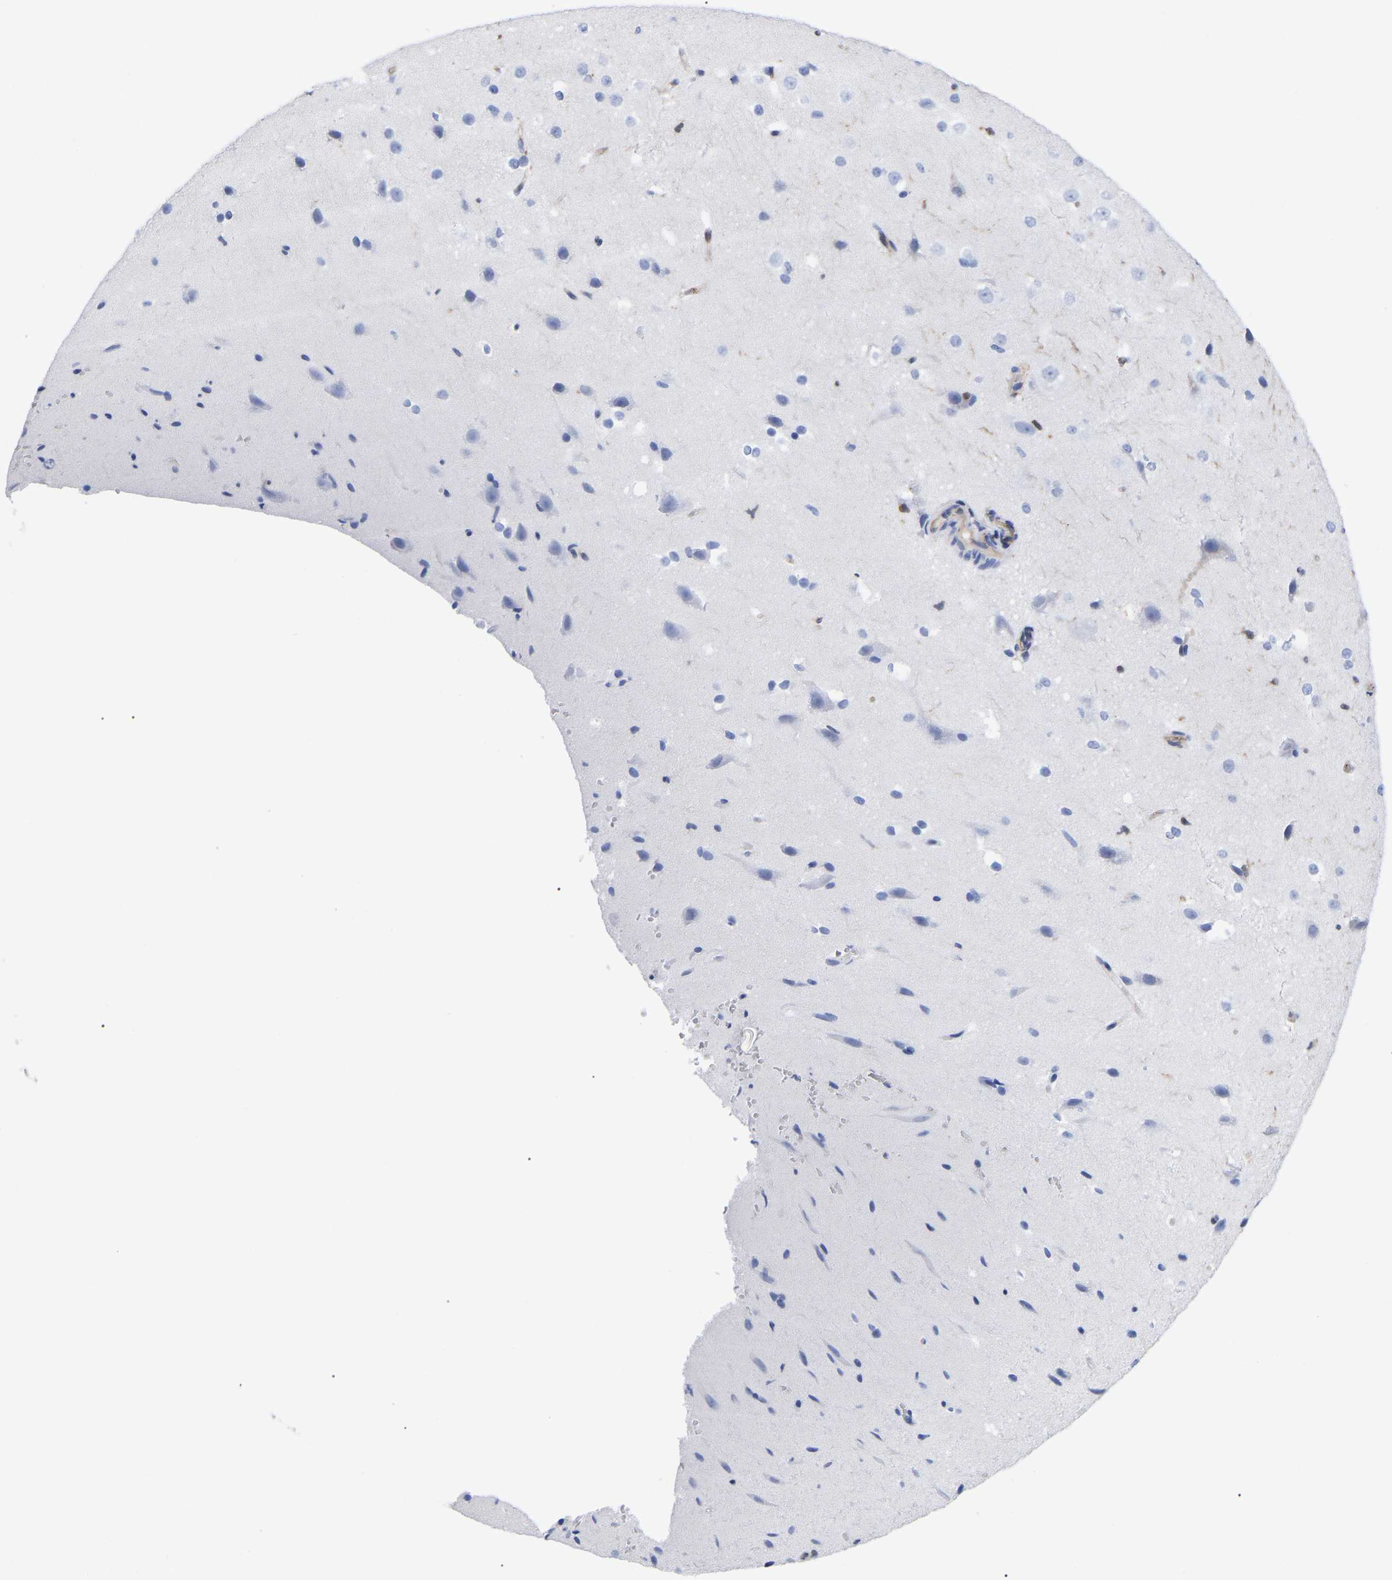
{"staining": {"intensity": "moderate", "quantity": "<25%", "location": "cytoplasmic/membranous"}, "tissue": "cerebral cortex", "cell_type": "Endothelial cells", "image_type": "normal", "snomed": [{"axis": "morphology", "description": "Normal tissue, NOS"}, {"axis": "morphology", "description": "Developmental malformation"}, {"axis": "topography", "description": "Cerebral cortex"}], "caption": "The photomicrograph demonstrates a brown stain indicating the presence of a protein in the cytoplasmic/membranous of endothelial cells in cerebral cortex.", "gene": "GIMAP4", "patient": {"sex": "female", "age": 30}}